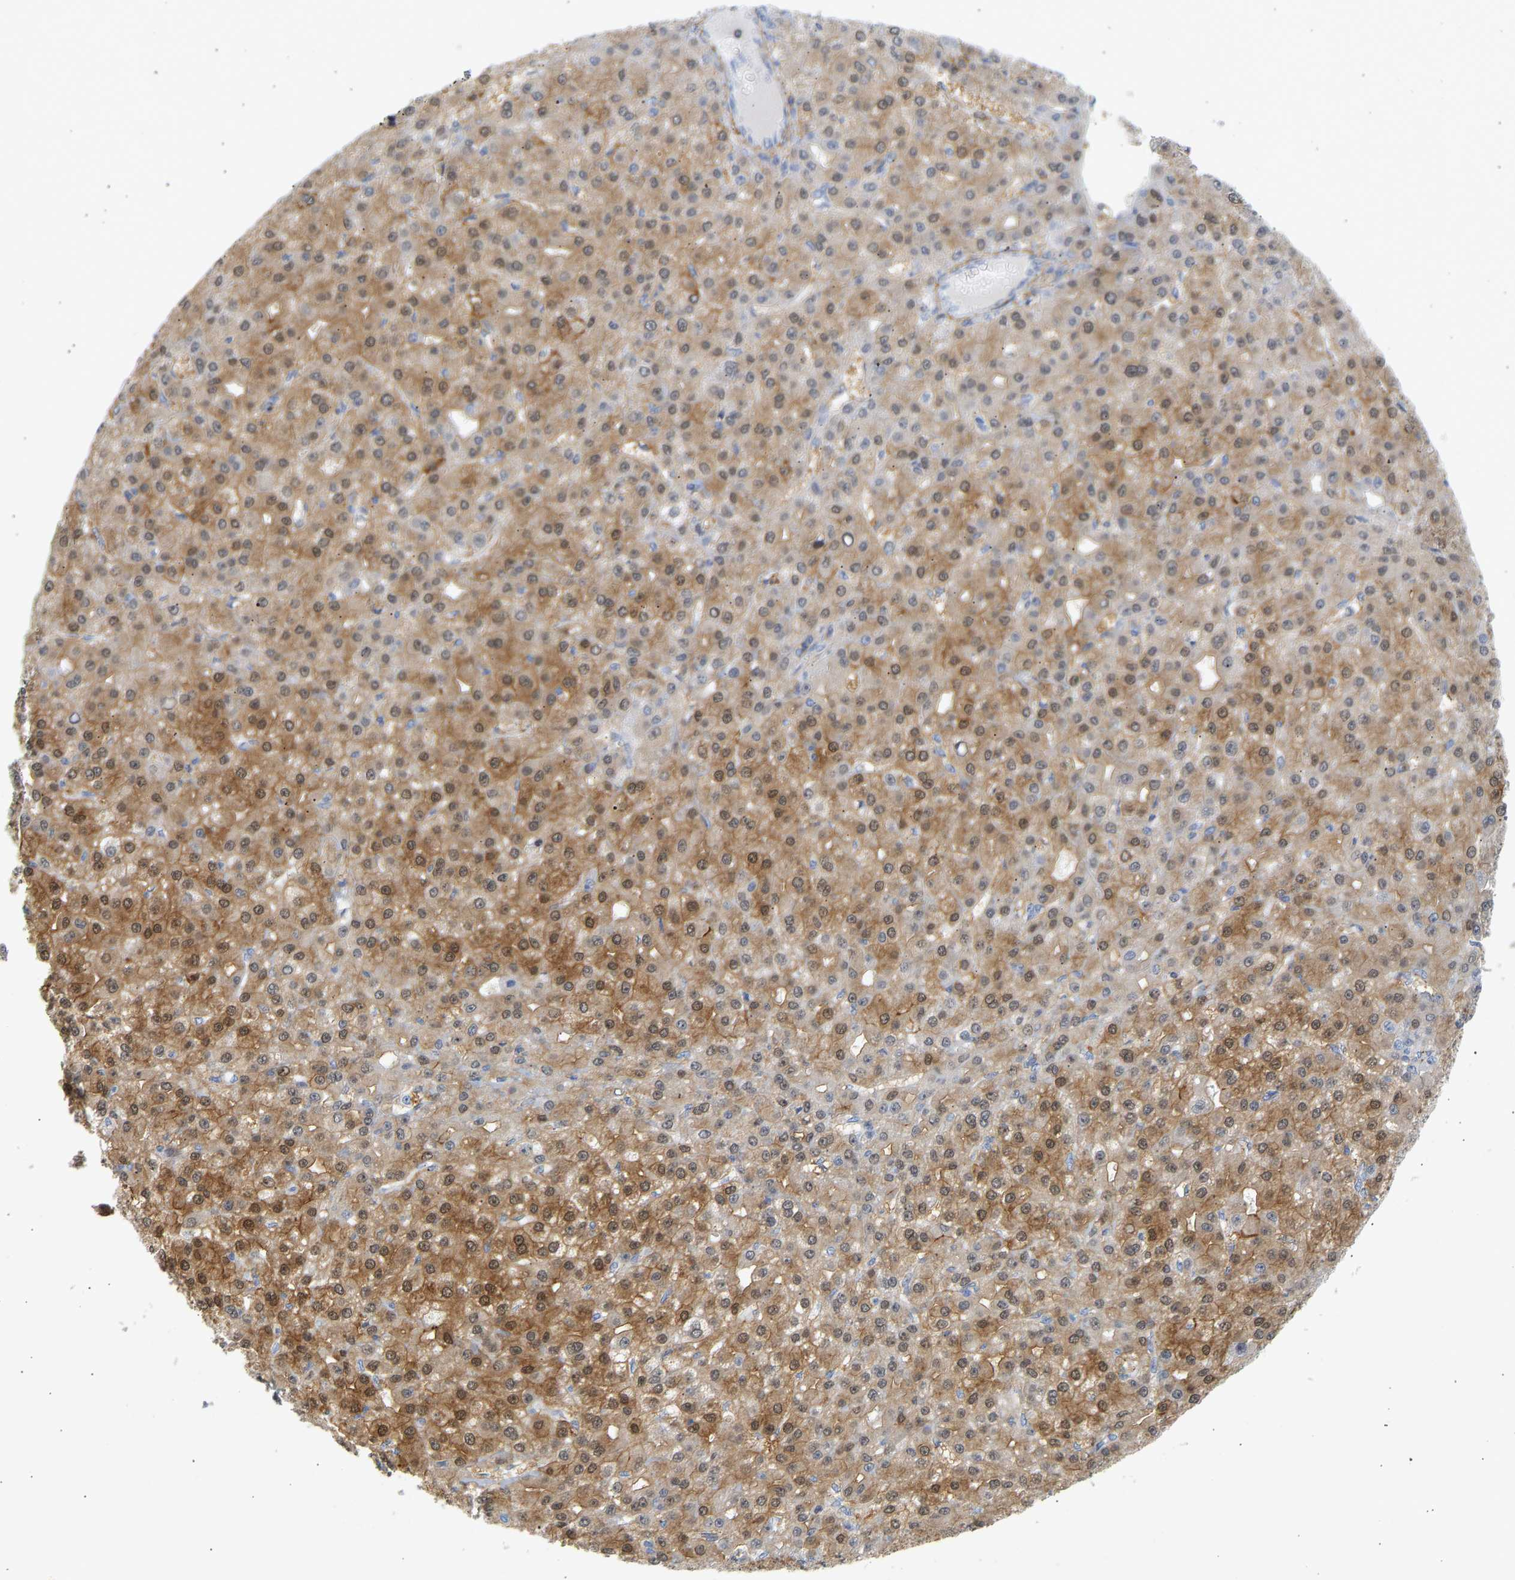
{"staining": {"intensity": "strong", "quantity": ">75%", "location": "cytoplasmic/membranous,nuclear"}, "tissue": "liver cancer", "cell_type": "Tumor cells", "image_type": "cancer", "snomed": [{"axis": "morphology", "description": "Carcinoma, Hepatocellular, NOS"}, {"axis": "topography", "description": "Liver"}], "caption": "Strong cytoplasmic/membranous and nuclear protein staining is seen in about >75% of tumor cells in hepatocellular carcinoma (liver).", "gene": "BVES", "patient": {"sex": "male", "age": 67}}